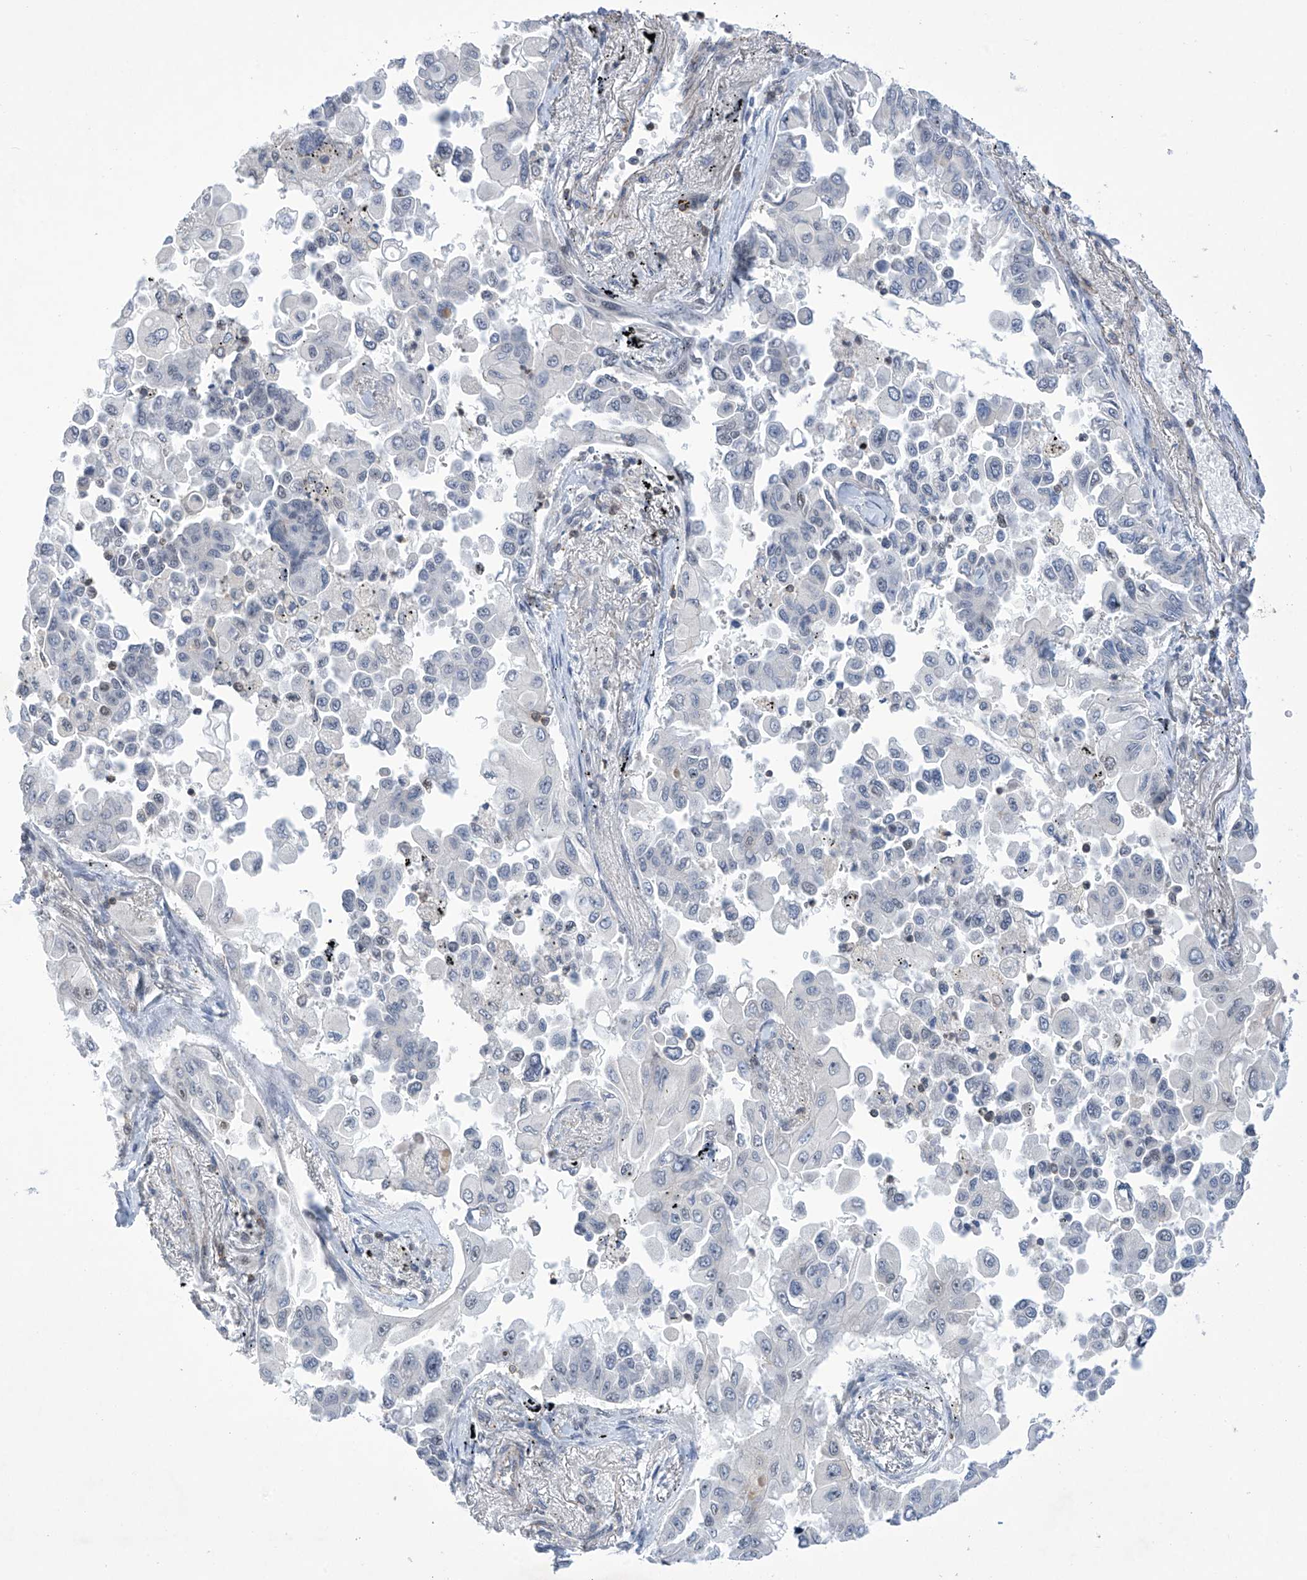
{"staining": {"intensity": "negative", "quantity": "none", "location": "none"}, "tissue": "lung cancer", "cell_type": "Tumor cells", "image_type": "cancer", "snomed": [{"axis": "morphology", "description": "Adenocarcinoma, NOS"}, {"axis": "topography", "description": "Lung"}], "caption": "Photomicrograph shows no significant protein expression in tumor cells of lung cancer (adenocarcinoma). (DAB IHC, high magnification).", "gene": "MSL3", "patient": {"sex": "female", "age": 67}}